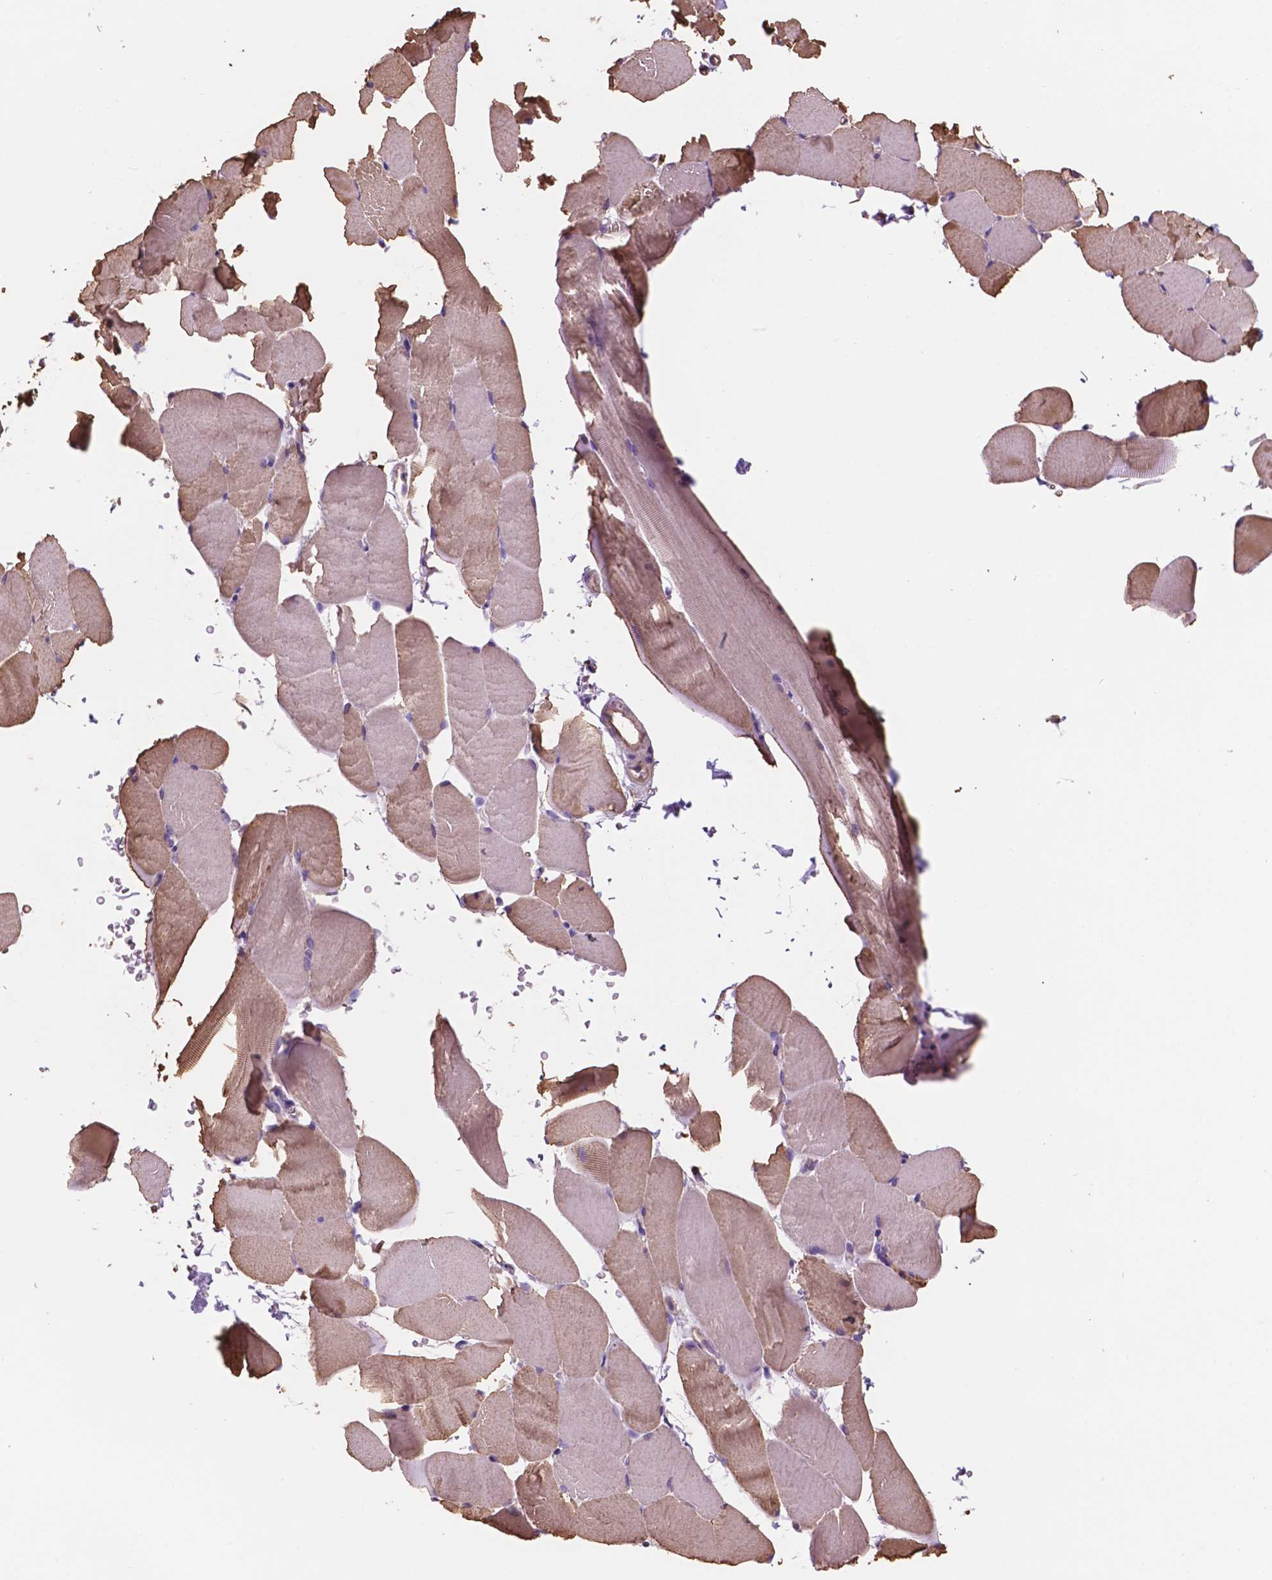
{"staining": {"intensity": "weak", "quantity": "25%-75%", "location": "cytoplasmic/membranous"}, "tissue": "skeletal muscle", "cell_type": "Myocytes", "image_type": "normal", "snomed": [{"axis": "morphology", "description": "Normal tissue, NOS"}, {"axis": "topography", "description": "Skeletal muscle"}], "caption": "An image of skeletal muscle stained for a protein displays weak cytoplasmic/membranous brown staining in myocytes. (Stains: DAB in brown, nuclei in blue, Microscopy: brightfield microscopy at high magnification).", "gene": "NIPA2", "patient": {"sex": "female", "age": 37}}